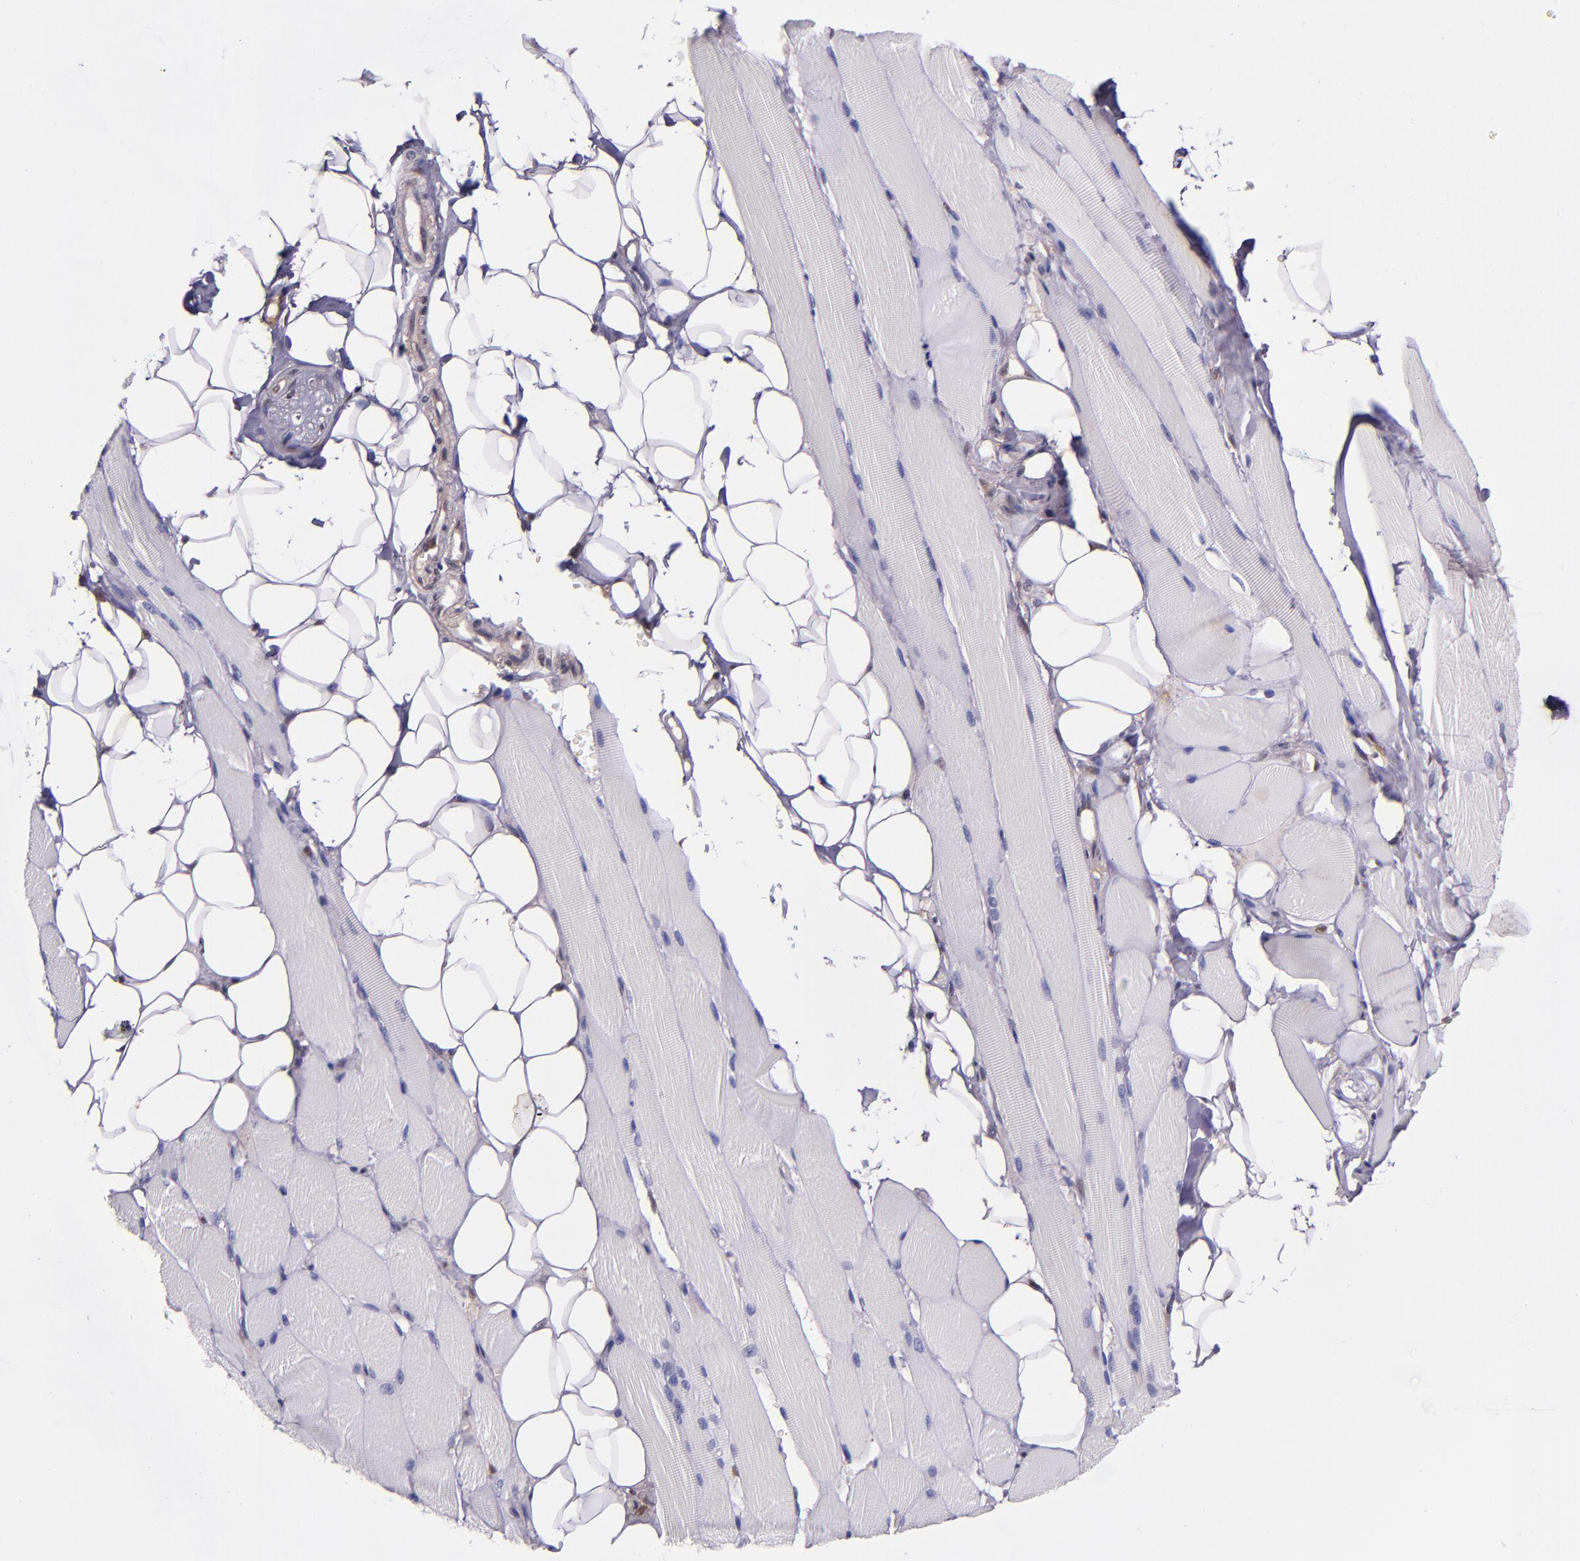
{"staining": {"intensity": "negative", "quantity": "none", "location": "none"}, "tissue": "skeletal muscle", "cell_type": "Myocytes", "image_type": "normal", "snomed": [{"axis": "morphology", "description": "Normal tissue, NOS"}, {"axis": "topography", "description": "Skeletal muscle"}, {"axis": "topography", "description": "Peripheral nerve tissue"}], "caption": "Protein analysis of benign skeletal muscle demonstrates no significant staining in myocytes. (DAB IHC visualized using brightfield microscopy, high magnification).", "gene": "STAT6", "patient": {"sex": "female", "age": 84}}